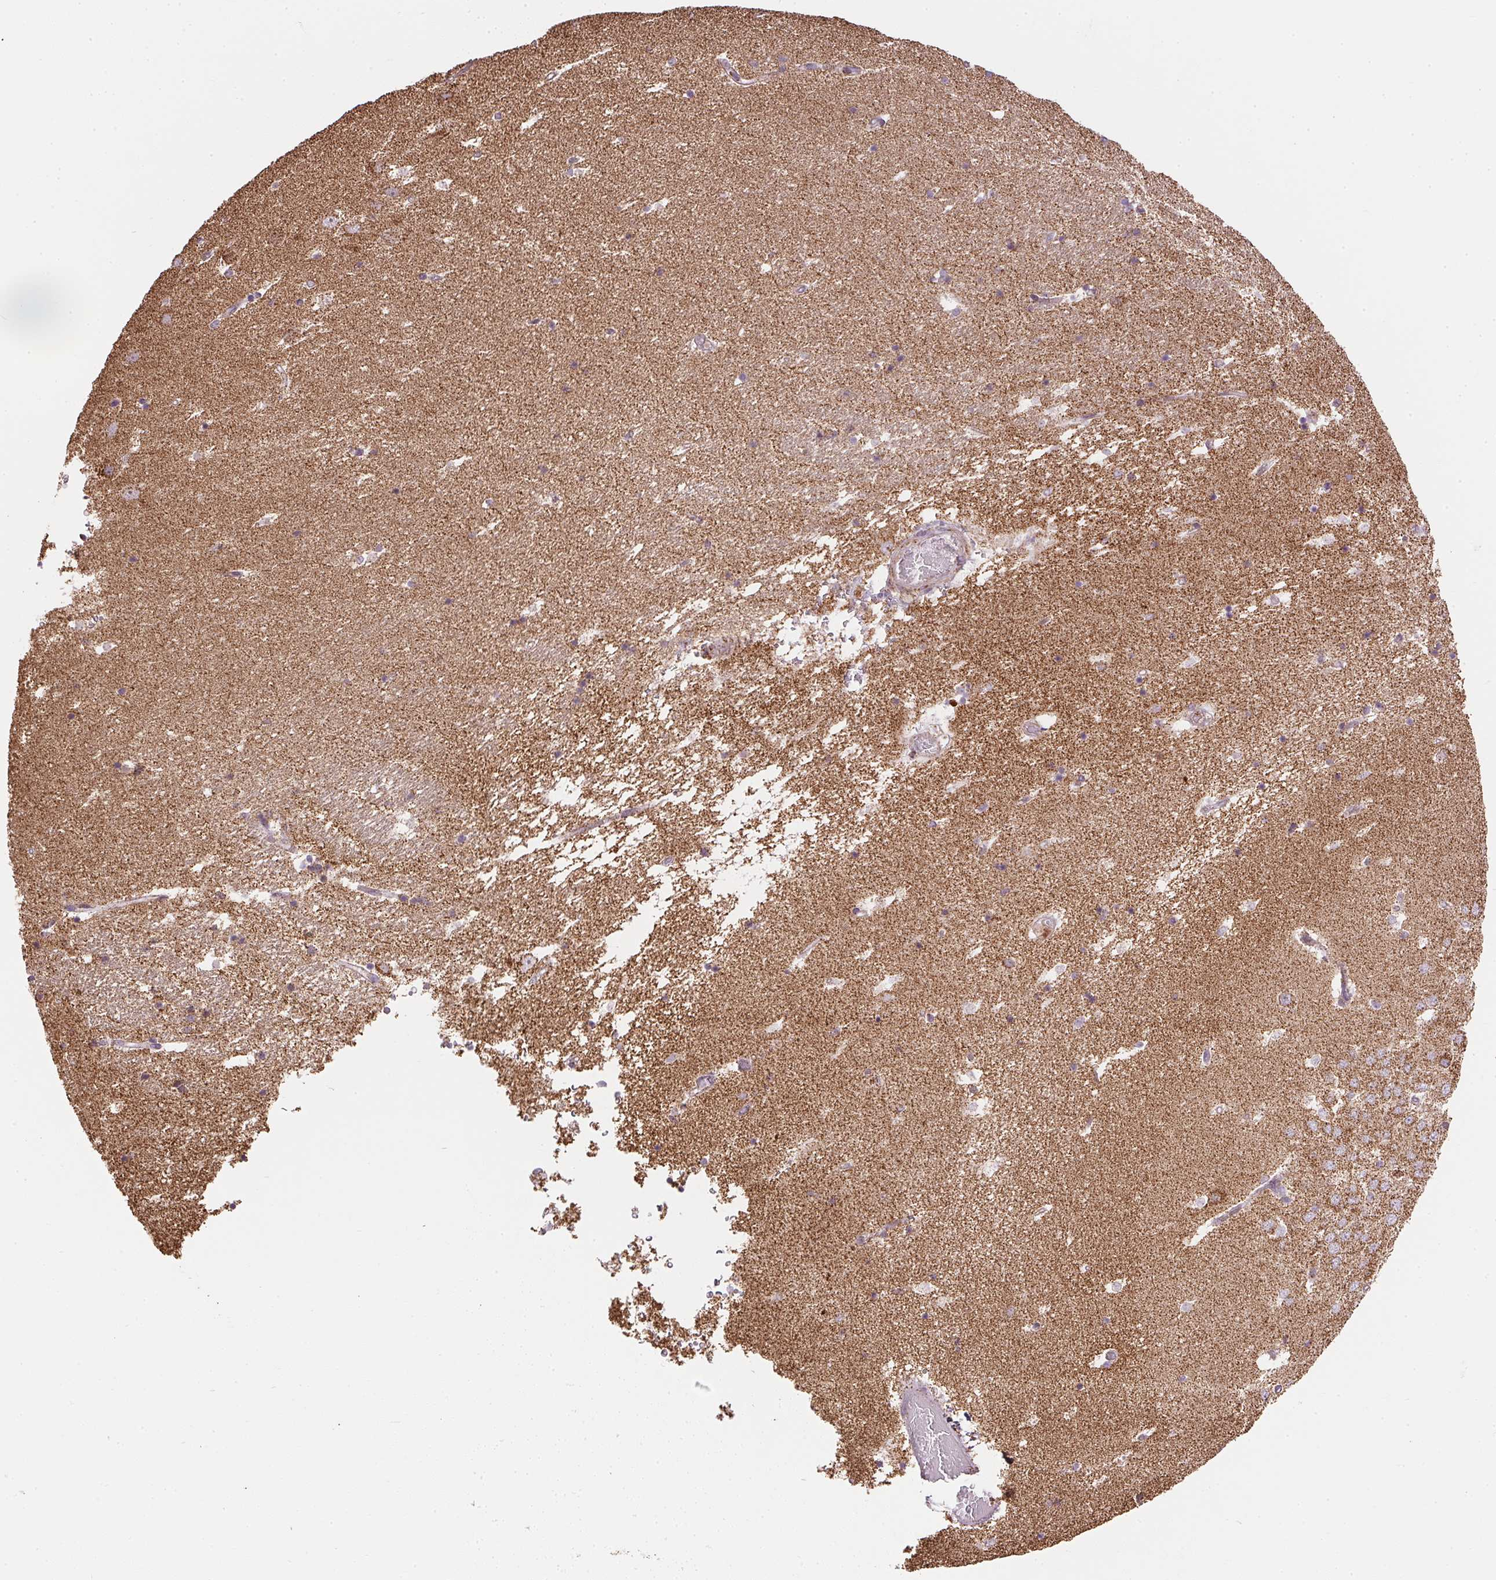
{"staining": {"intensity": "negative", "quantity": "none", "location": "none"}, "tissue": "hippocampus", "cell_type": "Glial cells", "image_type": "normal", "snomed": [{"axis": "morphology", "description": "Normal tissue, NOS"}, {"axis": "topography", "description": "Hippocampus"}], "caption": "Immunohistochemical staining of benign hippocampus reveals no significant positivity in glial cells.", "gene": "MAPK11", "patient": {"sex": "male", "age": 58}}